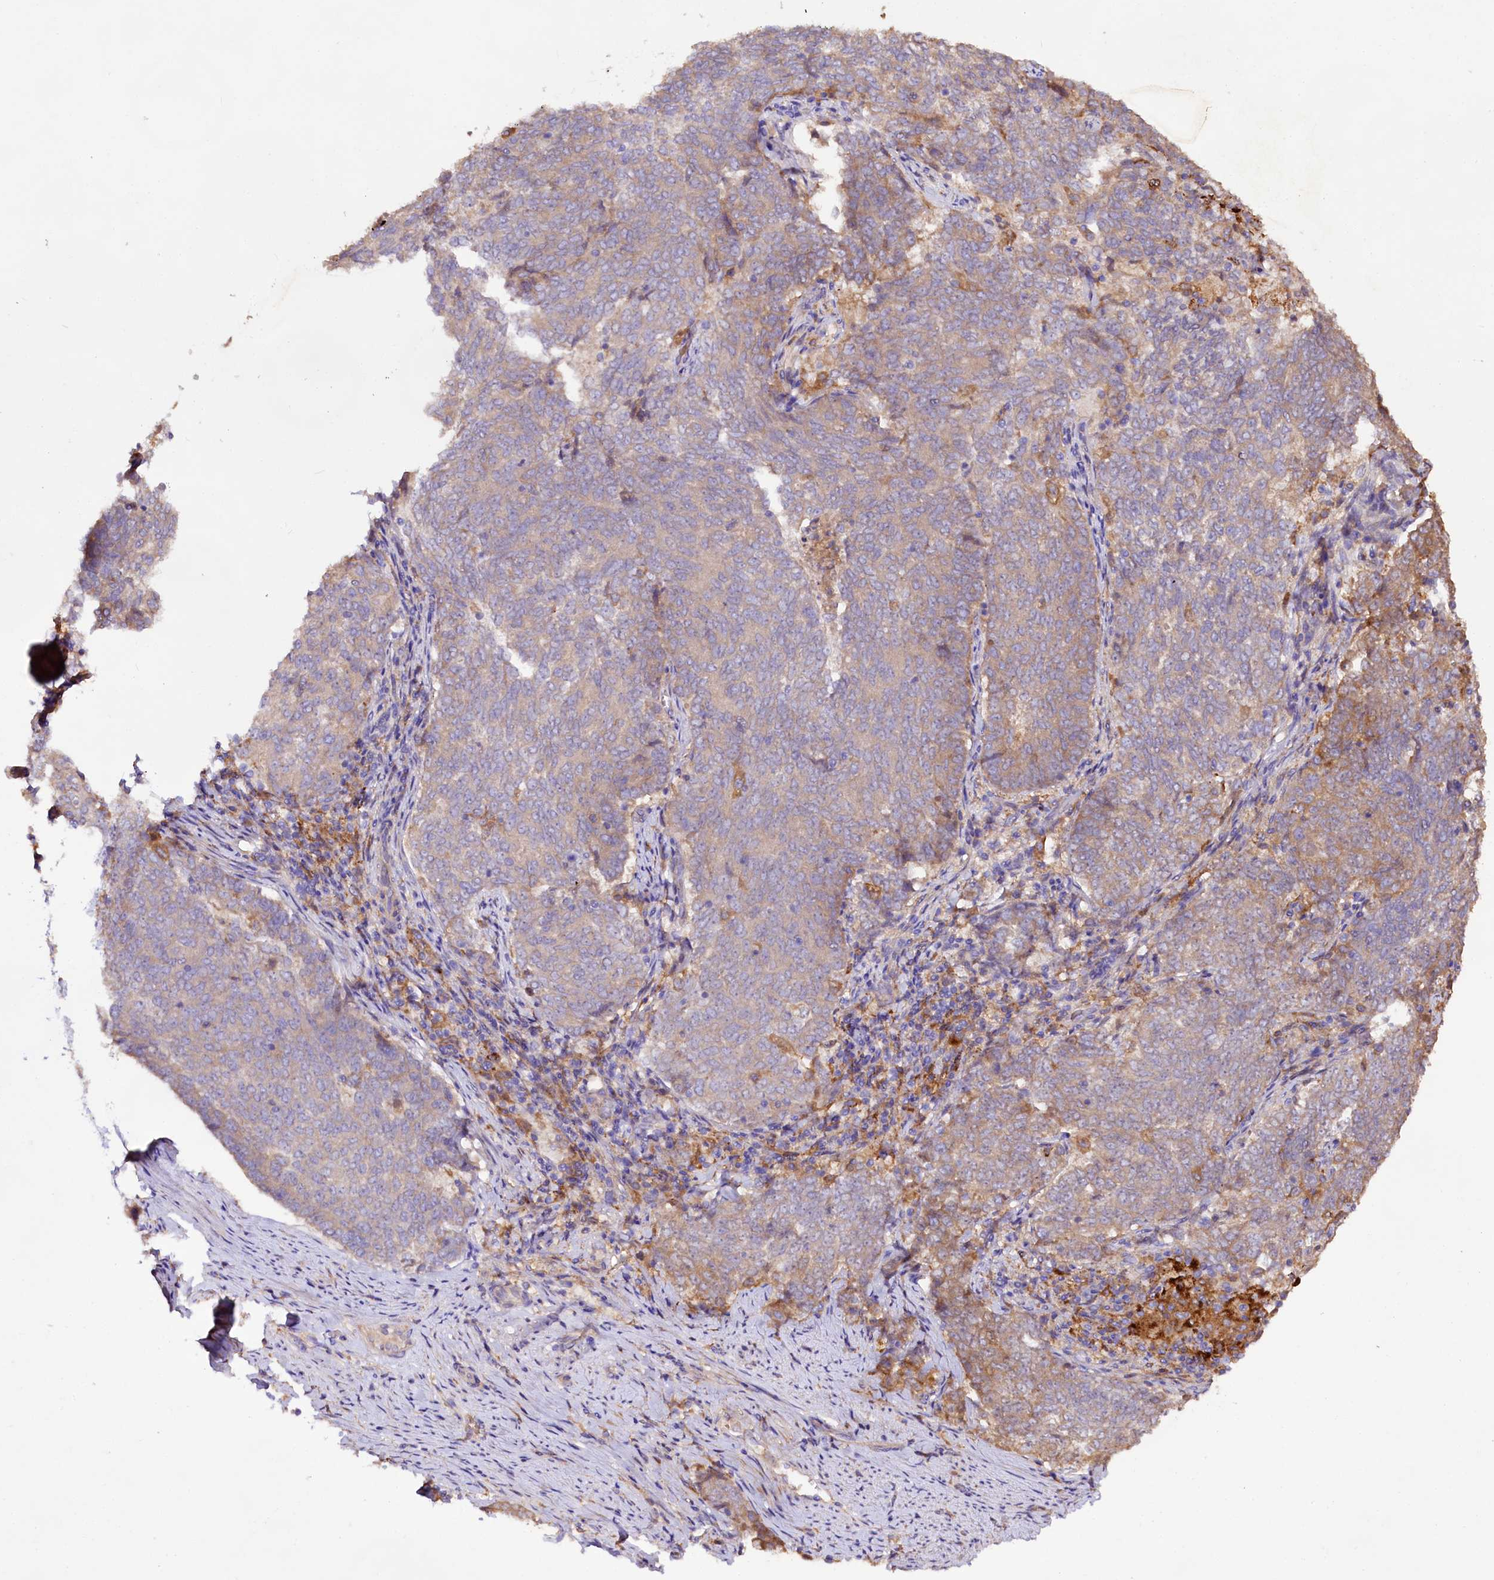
{"staining": {"intensity": "moderate", "quantity": "<25%", "location": "cytoplasmic/membranous"}, "tissue": "endometrial cancer", "cell_type": "Tumor cells", "image_type": "cancer", "snomed": [{"axis": "morphology", "description": "Adenocarcinoma, NOS"}, {"axis": "topography", "description": "Endometrium"}], "caption": "Tumor cells reveal moderate cytoplasmic/membranous expression in about <25% of cells in endometrial adenocarcinoma.", "gene": "DMXL2", "patient": {"sex": "female", "age": 80}}